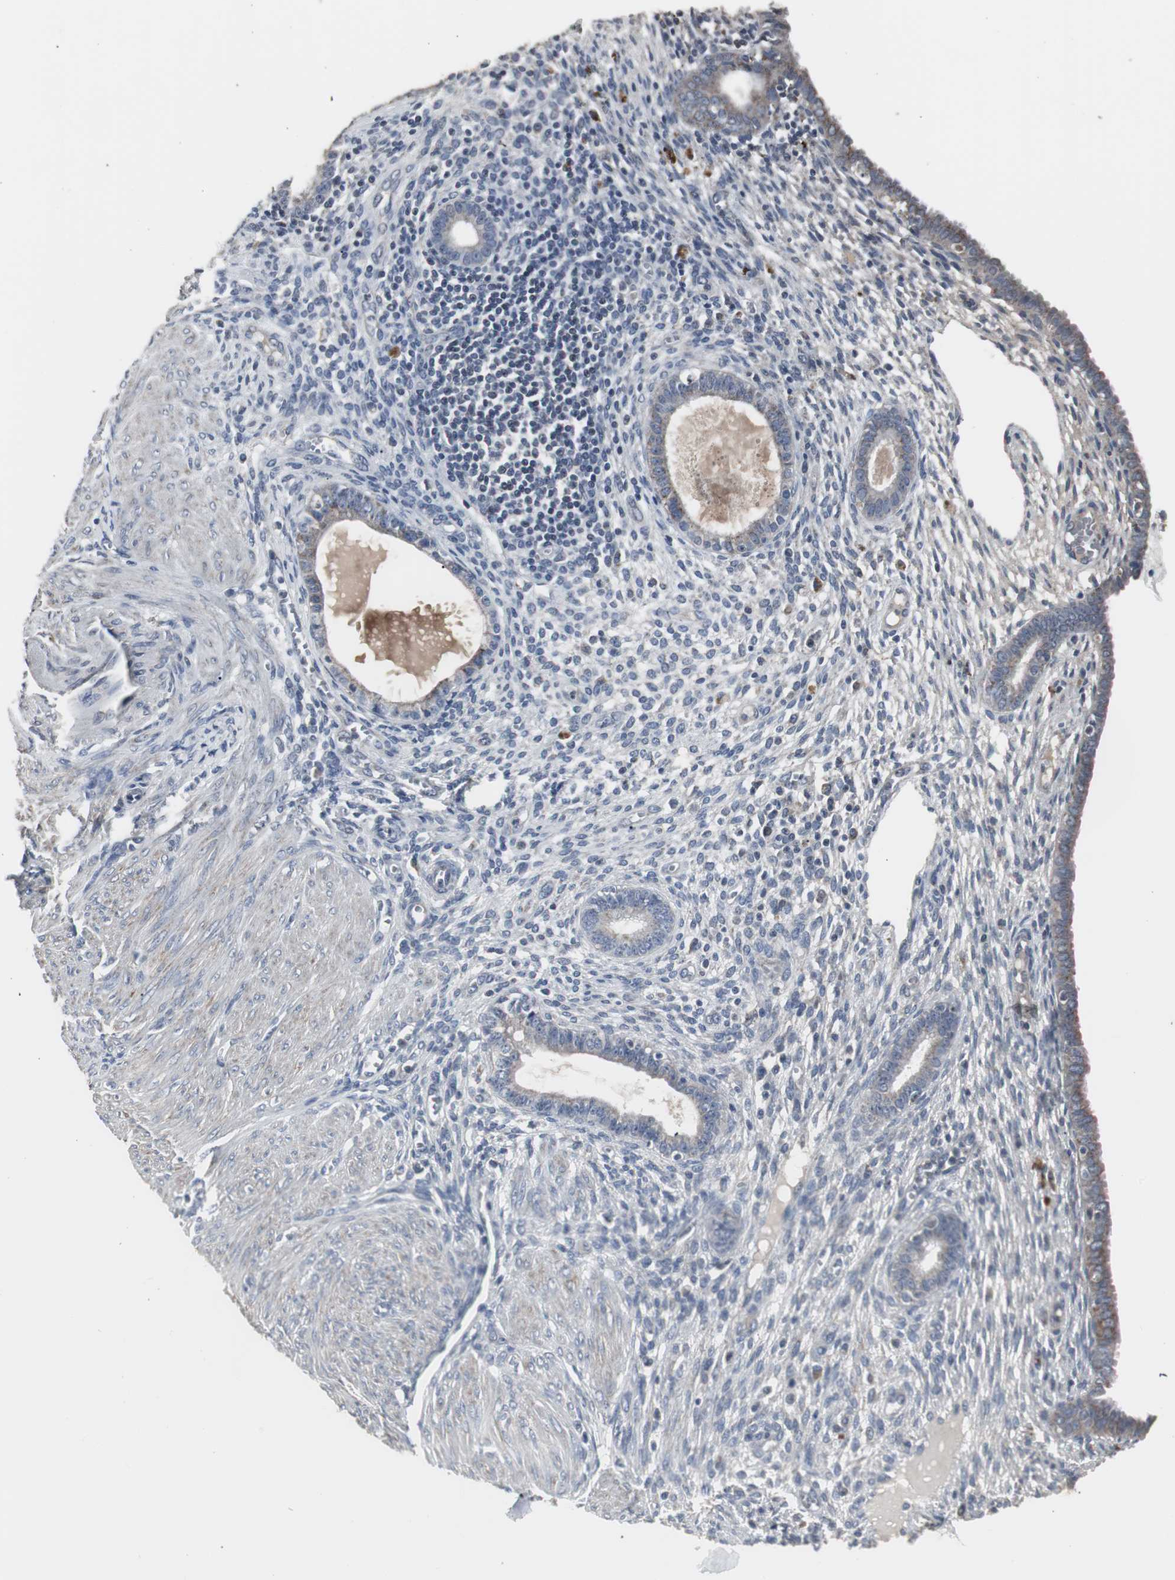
{"staining": {"intensity": "negative", "quantity": "none", "location": "none"}, "tissue": "endometrium", "cell_type": "Cells in endometrial stroma", "image_type": "normal", "snomed": [{"axis": "morphology", "description": "Normal tissue, NOS"}, {"axis": "topography", "description": "Endometrium"}], "caption": "Immunohistochemistry micrograph of normal endometrium stained for a protein (brown), which demonstrates no expression in cells in endometrial stroma.", "gene": "ACAA1", "patient": {"sex": "female", "age": 72}}